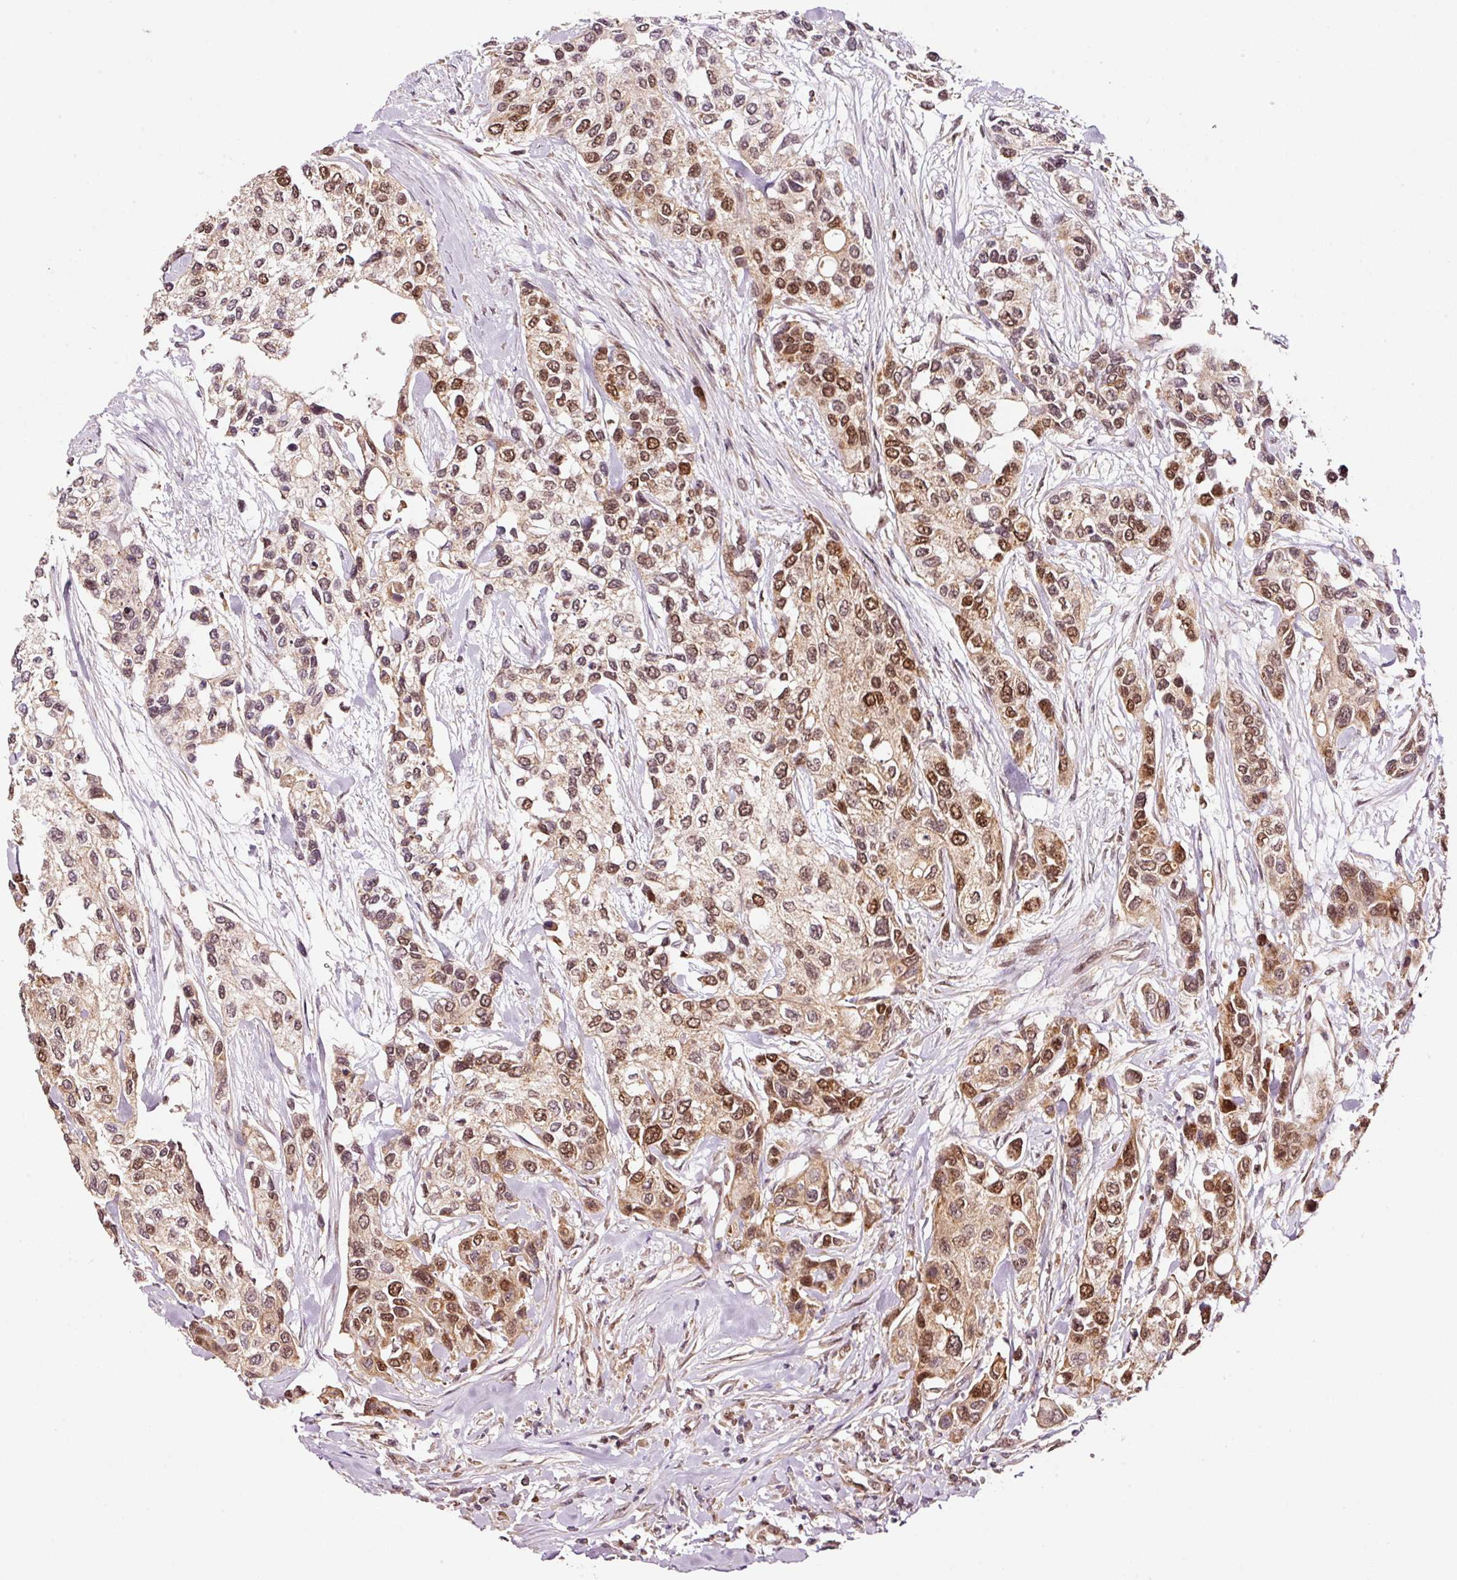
{"staining": {"intensity": "moderate", "quantity": ">75%", "location": "cytoplasmic/membranous,nuclear"}, "tissue": "urothelial cancer", "cell_type": "Tumor cells", "image_type": "cancer", "snomed": [{"axis": "morphology", "description": "Normal tissue, NOS"}, {"axis": "morphology", "description": "Urothelial carcinoma, High grade"}, {"axis": "topography", "description": "Vascular tissue"}, {"axis": "topography", "description": "Urinary bladder"}], "caption": "Urothelial cancer tissue shows moderate cytoplasmic/membranous and nuclear positivity in approximately >75% of tumor cells, visualized by immunohistochemistry. The protein is stained brown, and the nuclei are stained in blue (DAB IHC with brightfield microscopy, high magnification).", "gene": "RFC4", "patient": {"sex": "female", "age": 56}}